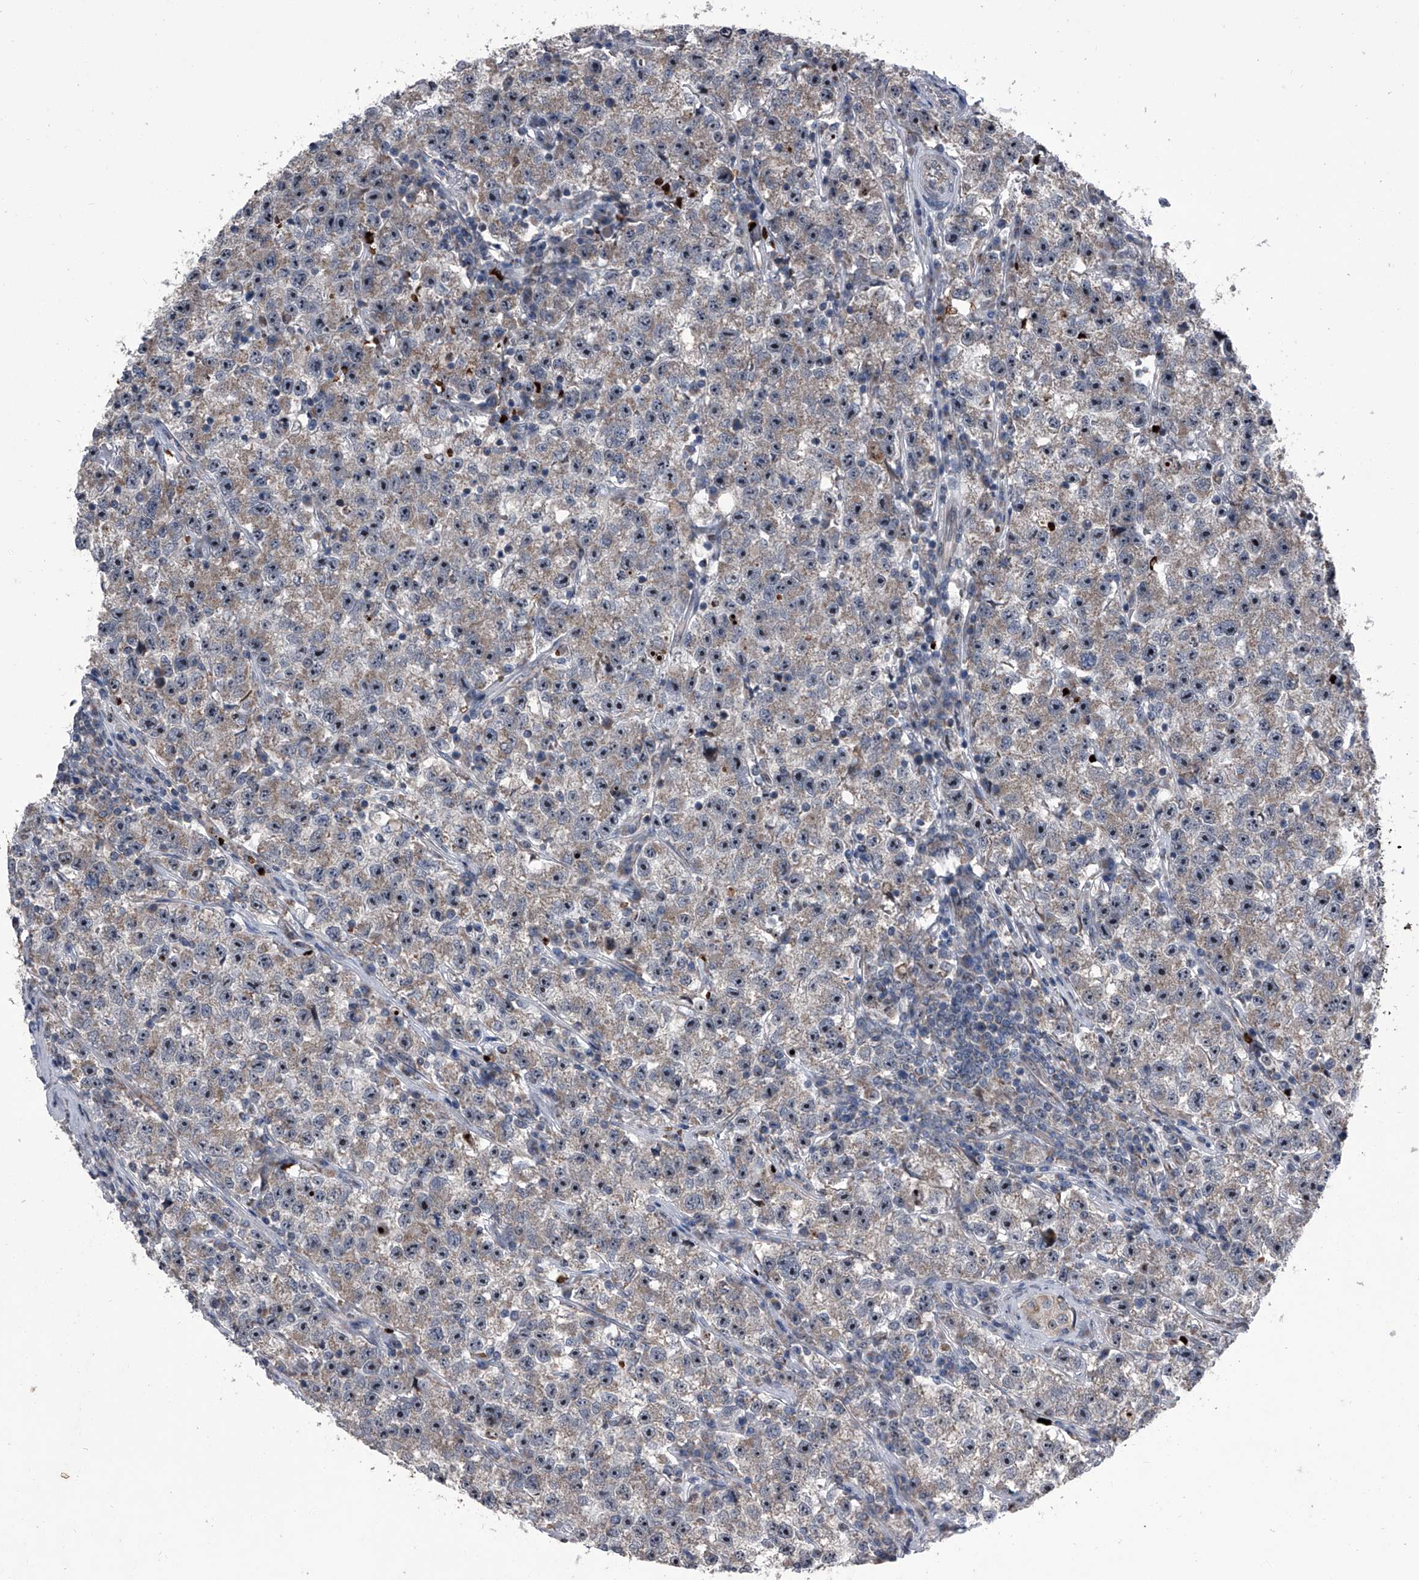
{"staining": {"intensity": "moderate", "quantity": "25%-75%", "location": "cytoplasmic/membranous,nuclear"}, "tissue": "testis cancer", "cell_type": "Tumor cells", "image_type": "cancer", "snomed": [{"axis": "morphology", "description": "Seminoma, NOS"}, {"axis": "topography", "description": "Testis"}], "caption": "Immunohistochemical staining of human testis cancer (seminoma) shows moderate cytoplasmic/membranous and nuclear protein expression in about 25%-75% of tumor cells.", "gene": "CEP85L", "patient": {"sex": "male", "age": 22}}